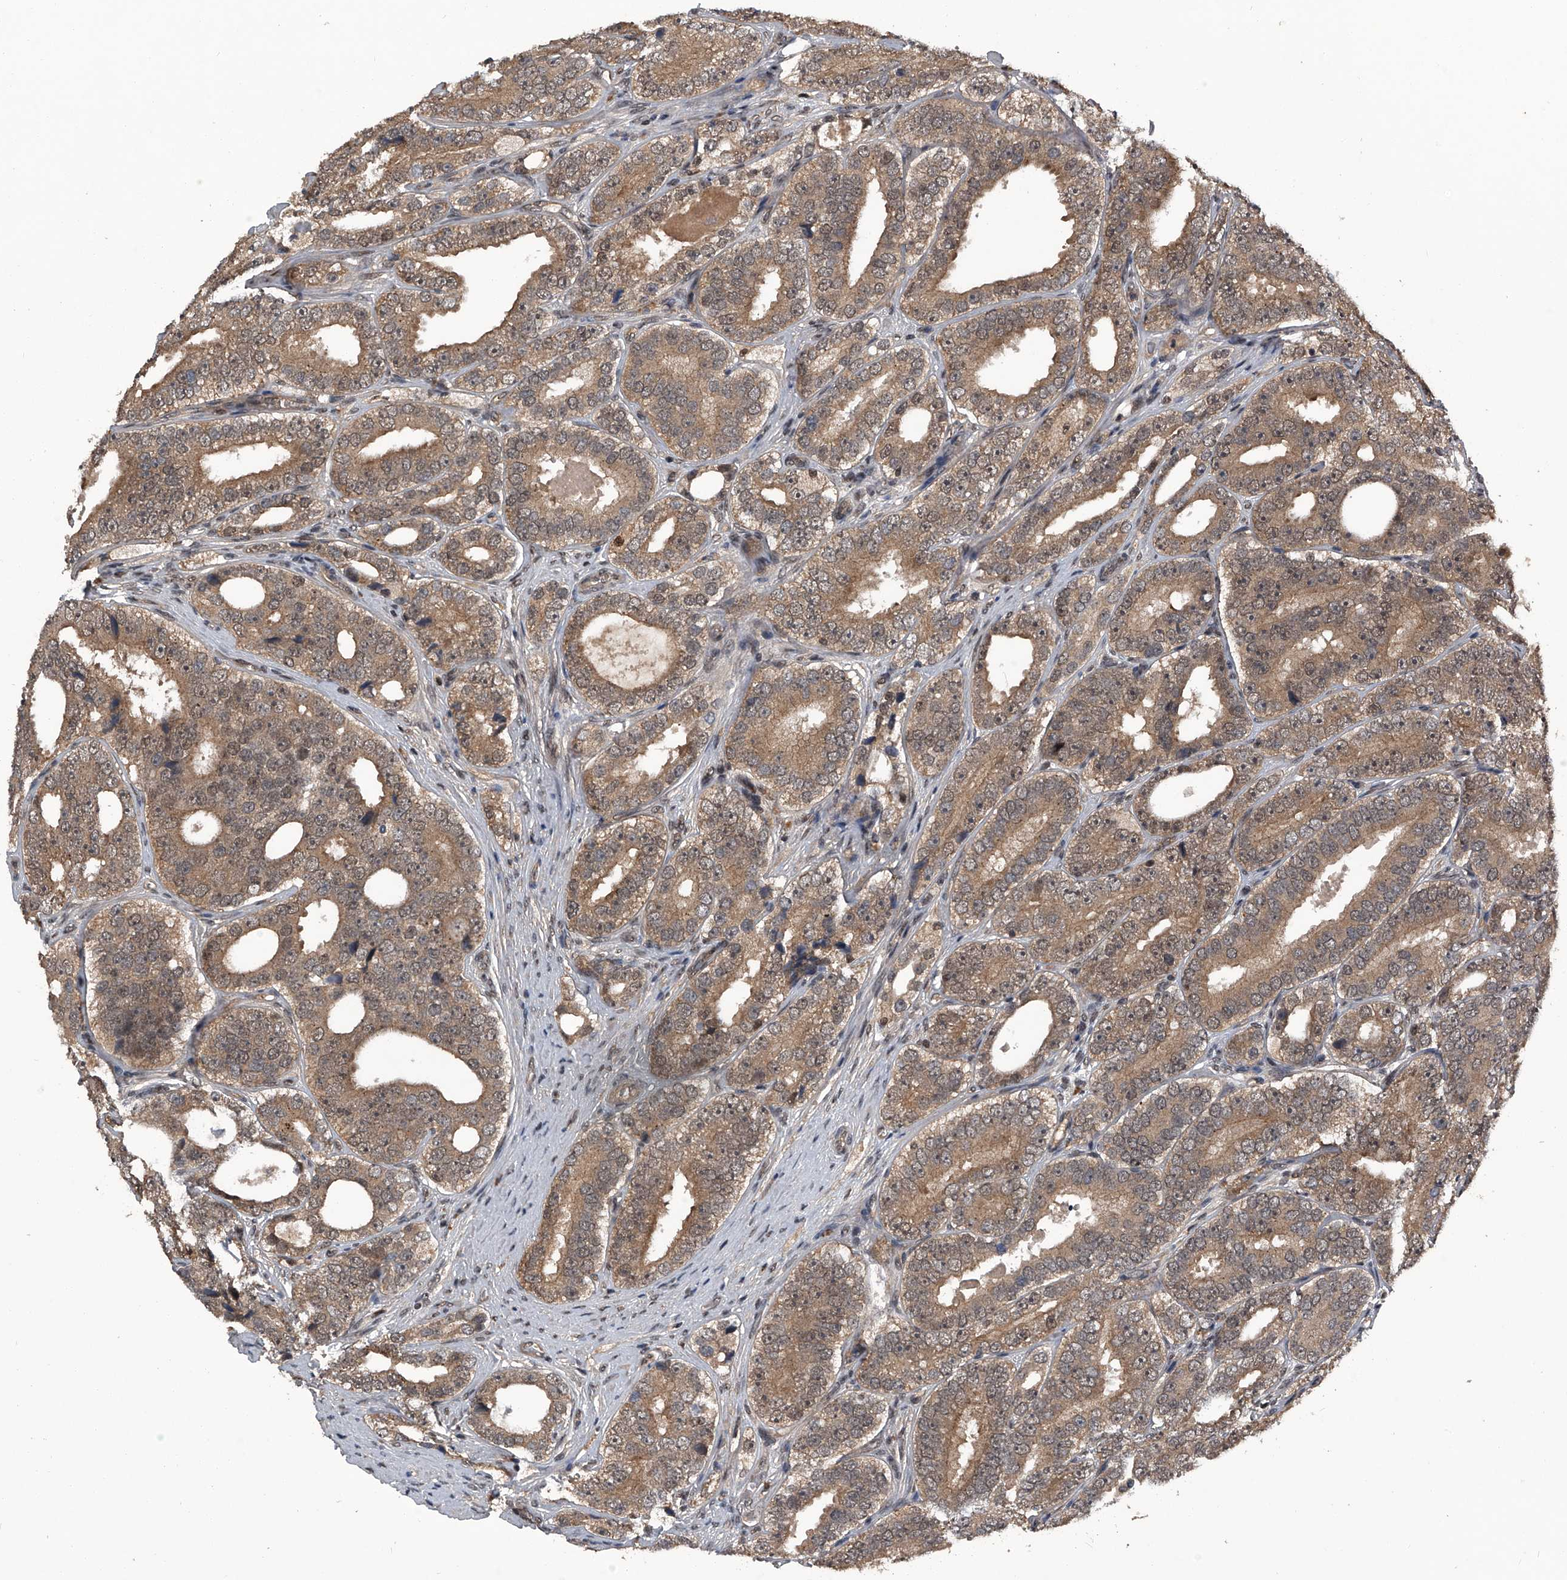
{"staining": {"intensity": "moderate", "quantity": ">75%", "location": "cytoplasmic/membranous"}, "tissue": "prostate cancer", "cell_type": "Tumor cells", "image_type": "cancer", "snomed": [{"axis": "morphology", "description": "Adenocarcinoma, High grade"}, {"axis": "topography", "description": "Prostate"}], "caption": "Brown immunohistochemical staining in prostate cancer exhibits moderate cytoplasmic/membranous expression in about >75% of tumor cells.", "gene": "SLC12A8", "patient": {"sex": "male", "age": 56}}